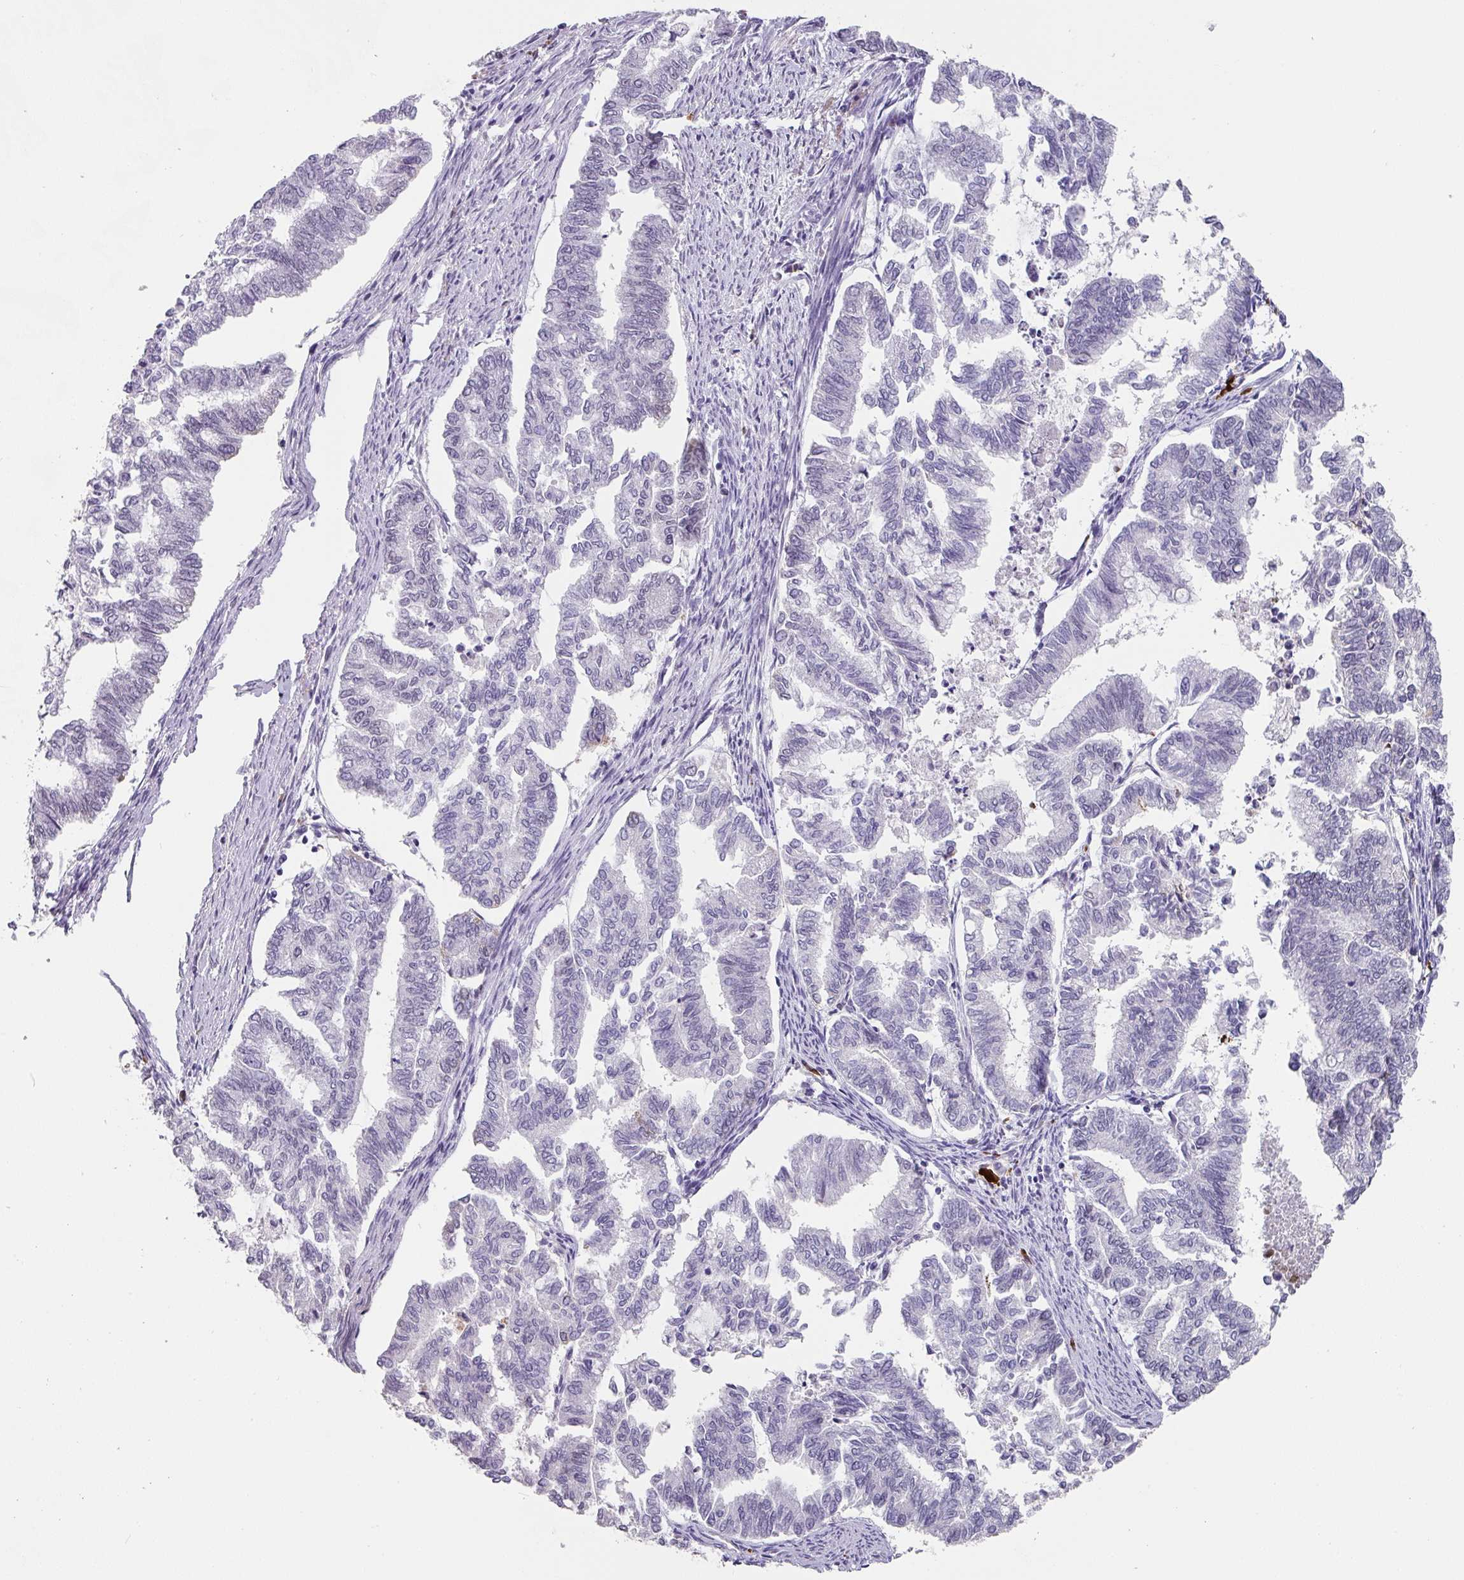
{"staining": {"intensity": "negative", "quantity": "none", "location": "none"}, "tissue": "endometrial cancer", "cell_type": "Tumor cells", "image_type": "cancer", "snomed": [{"axis": "morphology", "description": "Adenocarcinoma, NOS"}, {"axis": "topography", "description": "Endometrium"}], "caption": "An image of human endometrial cancer (adenocarcinoma) is negative for staining in tumor cells.", "gene": "C1QB", "patient": {"sex": "female", "age": 79}}